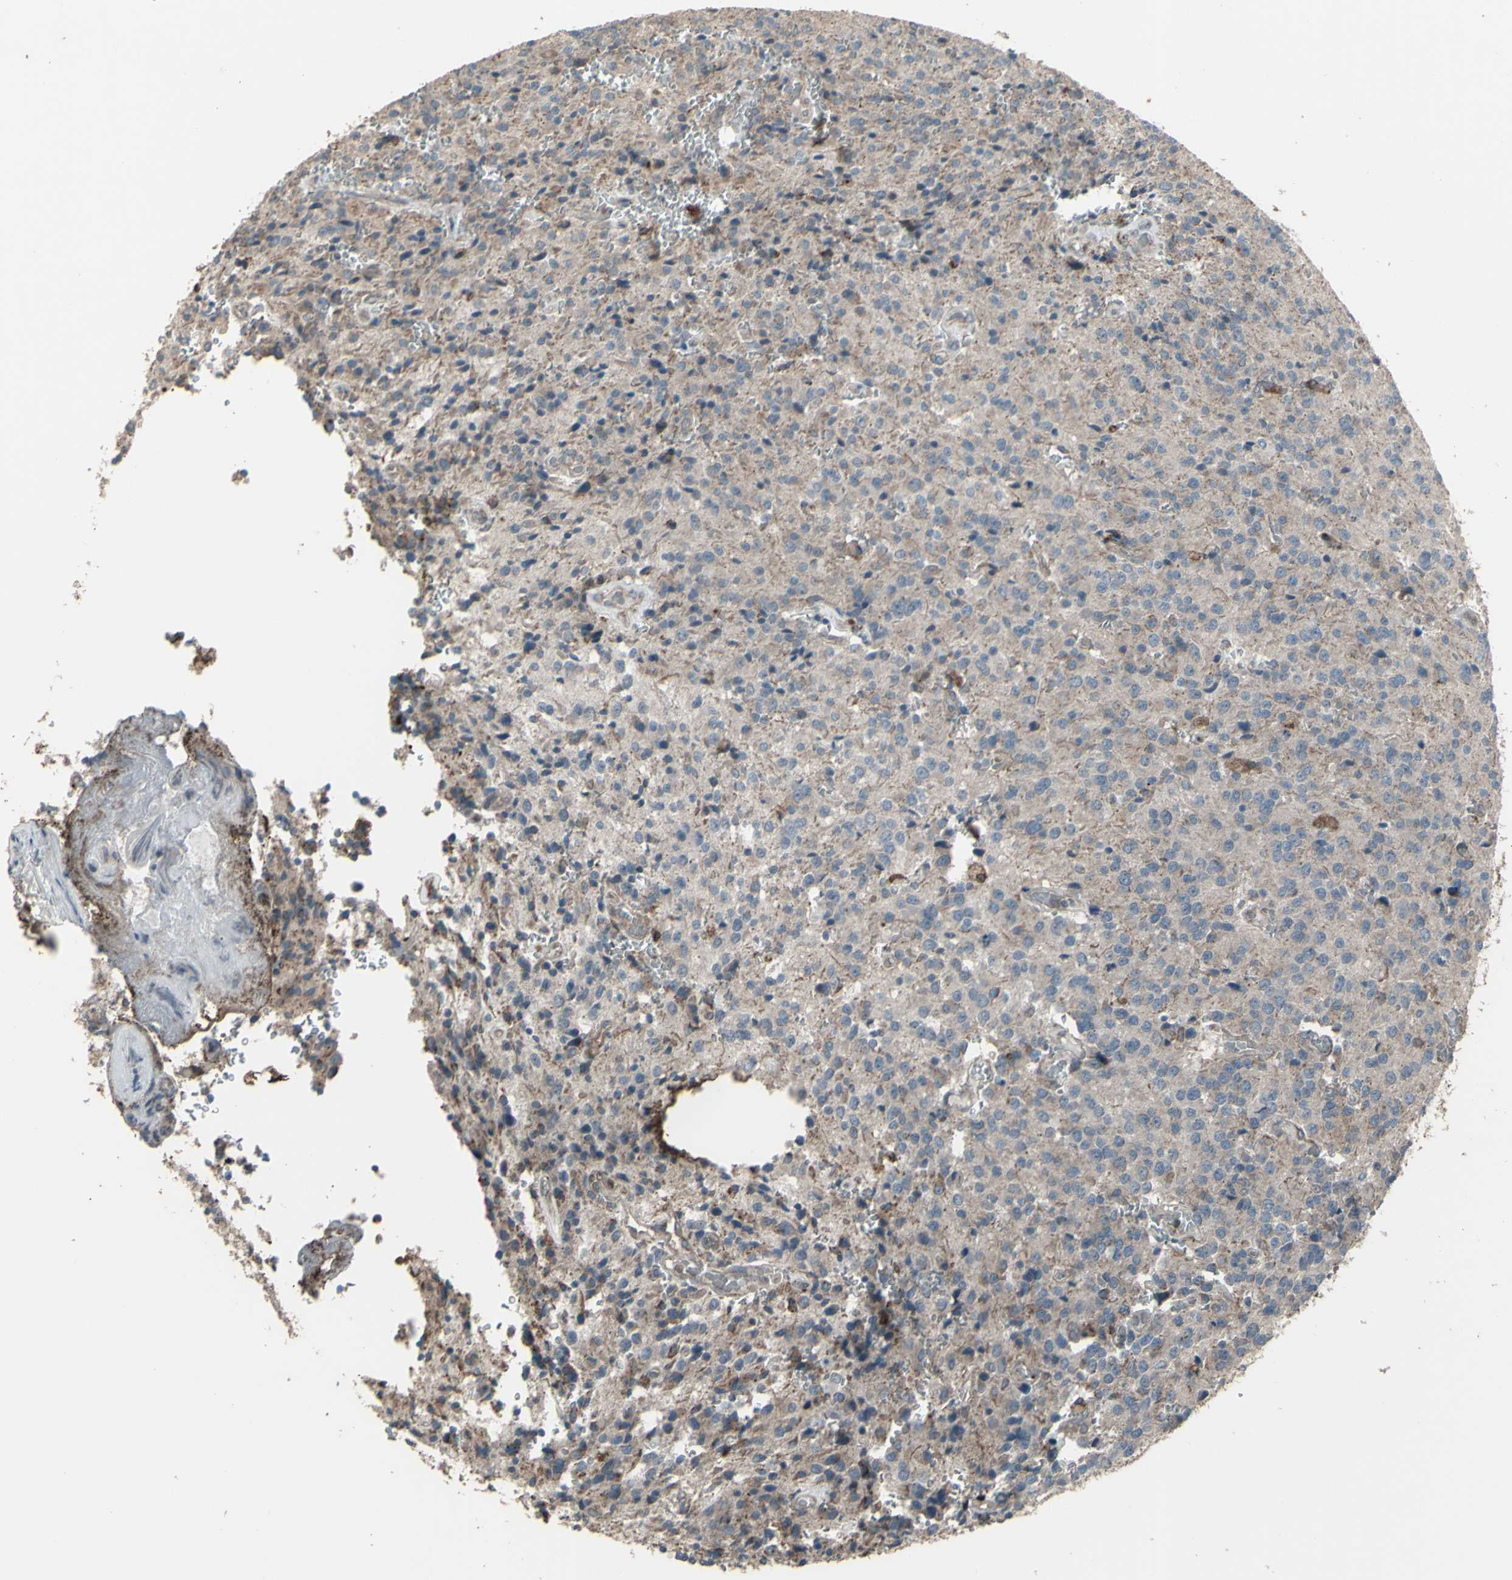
{"staining": {"intensity": "negative", "quantity": "none", "location": "none"}, "tissue": "glioma", "cell_type": "Tumor cells", "image_type": "cancer", "snomed": [{"axis": "morphology", "description": "Glioma, malignant, Low grade"}, {"axis": "topography", "description": "Brain"}], "caption": "Tumor cells show no significant positivity in low-grade glioma (malignant).", "gene": "SMO", "patient": {"sex": "male", "age": 58}}